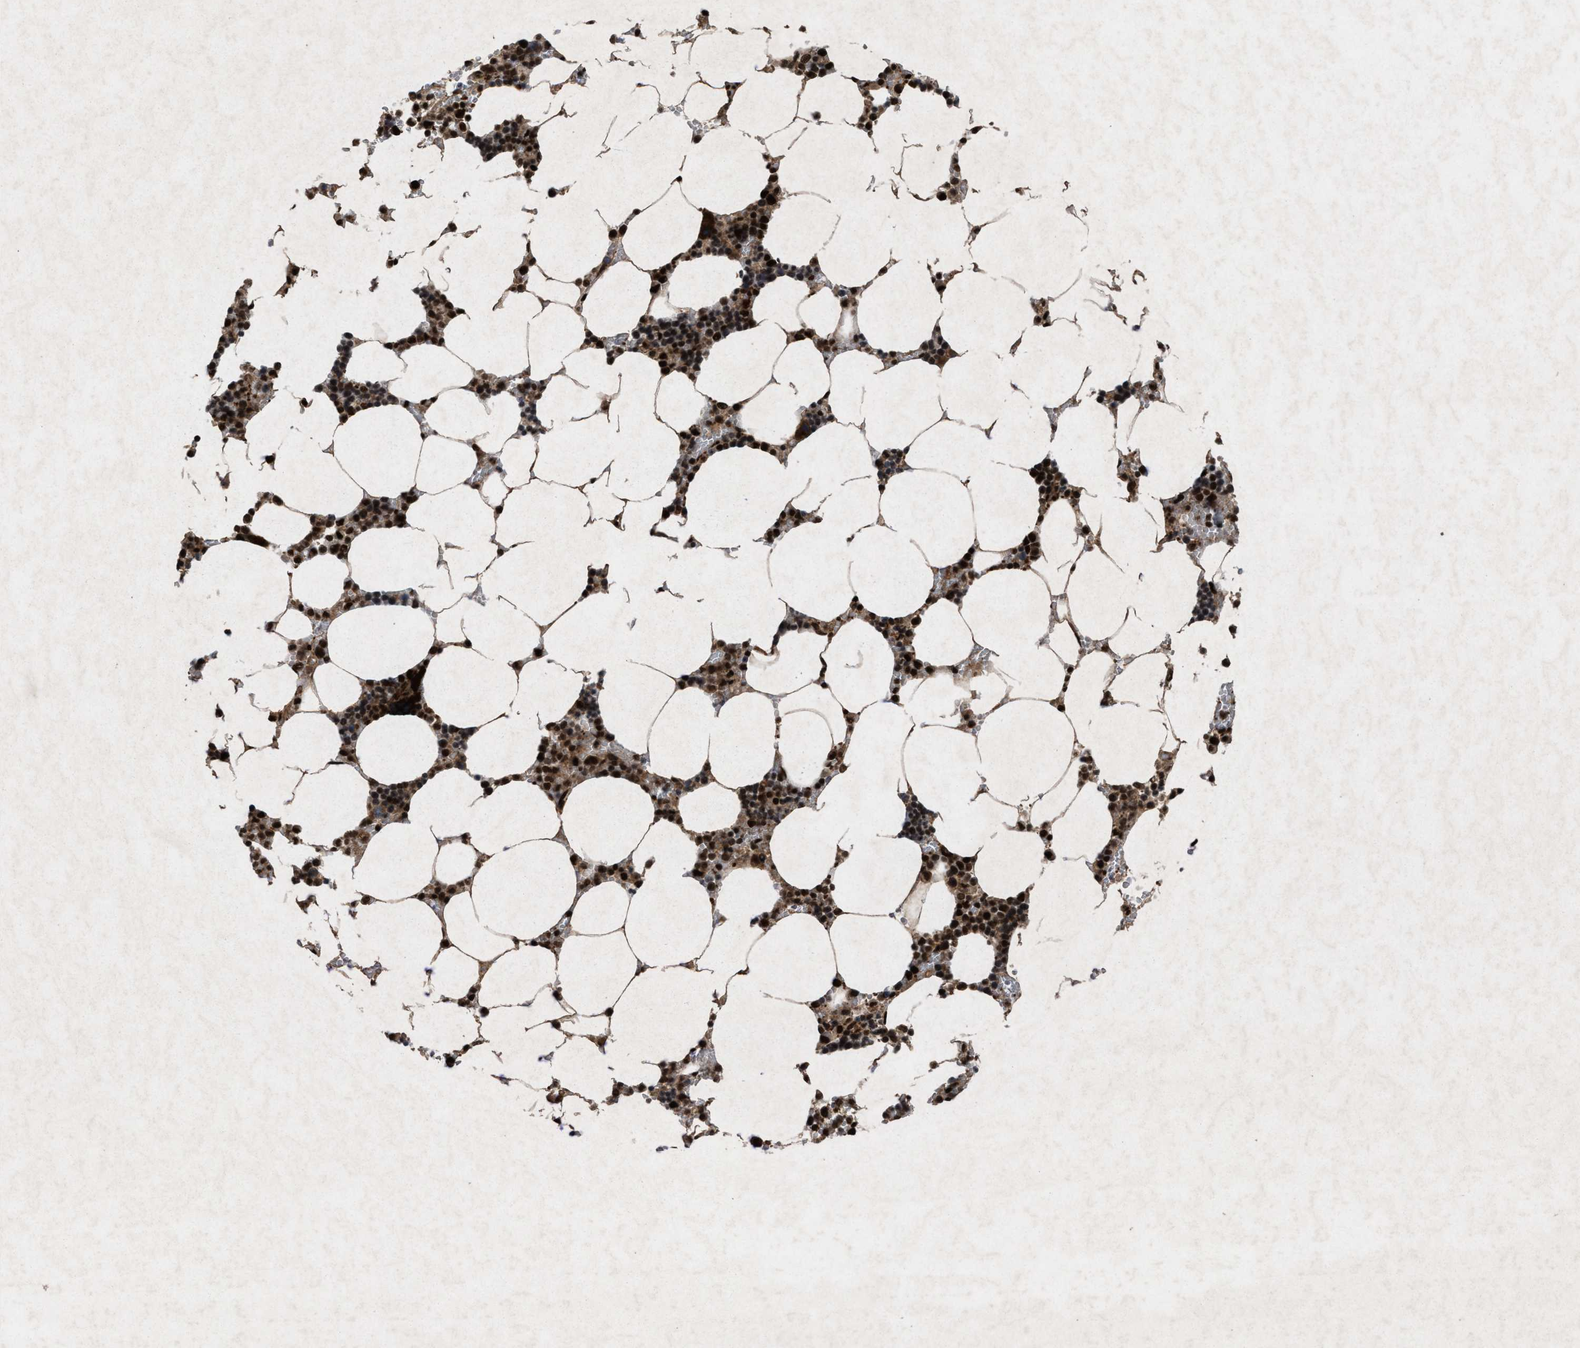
{"staining": {"intensity": "strong", "quantity": ">75%", "location": "nuclear"}, "tissue": "bone marrow", "cell_type": "Hematopoietic cells", "image_type": "normal", "snomed": [{"axis": "morphology", "description": "Normal tissue, NOS"}, {"axis": "topography", "description": "Bone marrow"}], "caption": "Immunohistochemical staining of unremarkable human bone marrow shows high levels of strong nuclear staining in about >75% of hematopoietic cells.", "gene": "WIZ", "patient": {"sex": "male", "age": 70}}